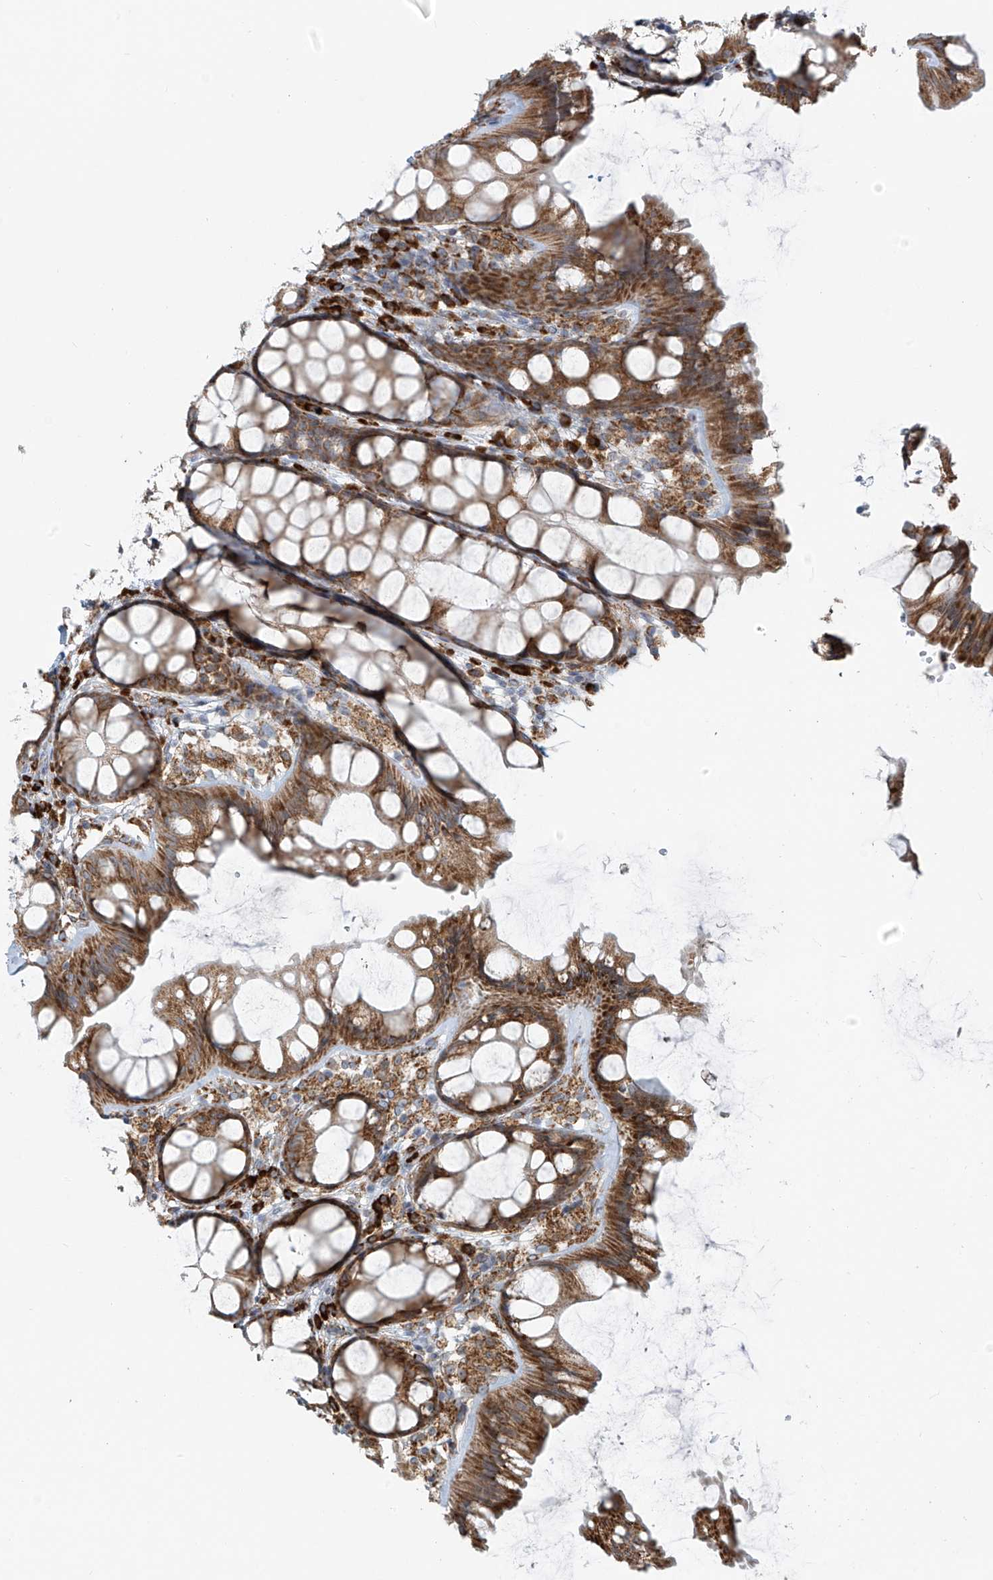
{"staining": {"intensity": "weak", "quantity": ">75%", "location": "cytoplasmic/membranous"}, "tissue": "colon", "cell_type": "Endothelial cells", "image_type": "normal", "snomed": [{"axis": "morphology", "description": "Normal tissue, NOS"}, {"axis": "topography", "description": "Colon"}], "caption": "This is a photomicrograph of IHC staining of normal colon, which shows weak positivity in the cytoplasmic/membranous of endothelial cells.", "gene": "KATNIP", "patient": {"sex": "male", "age": 47}}